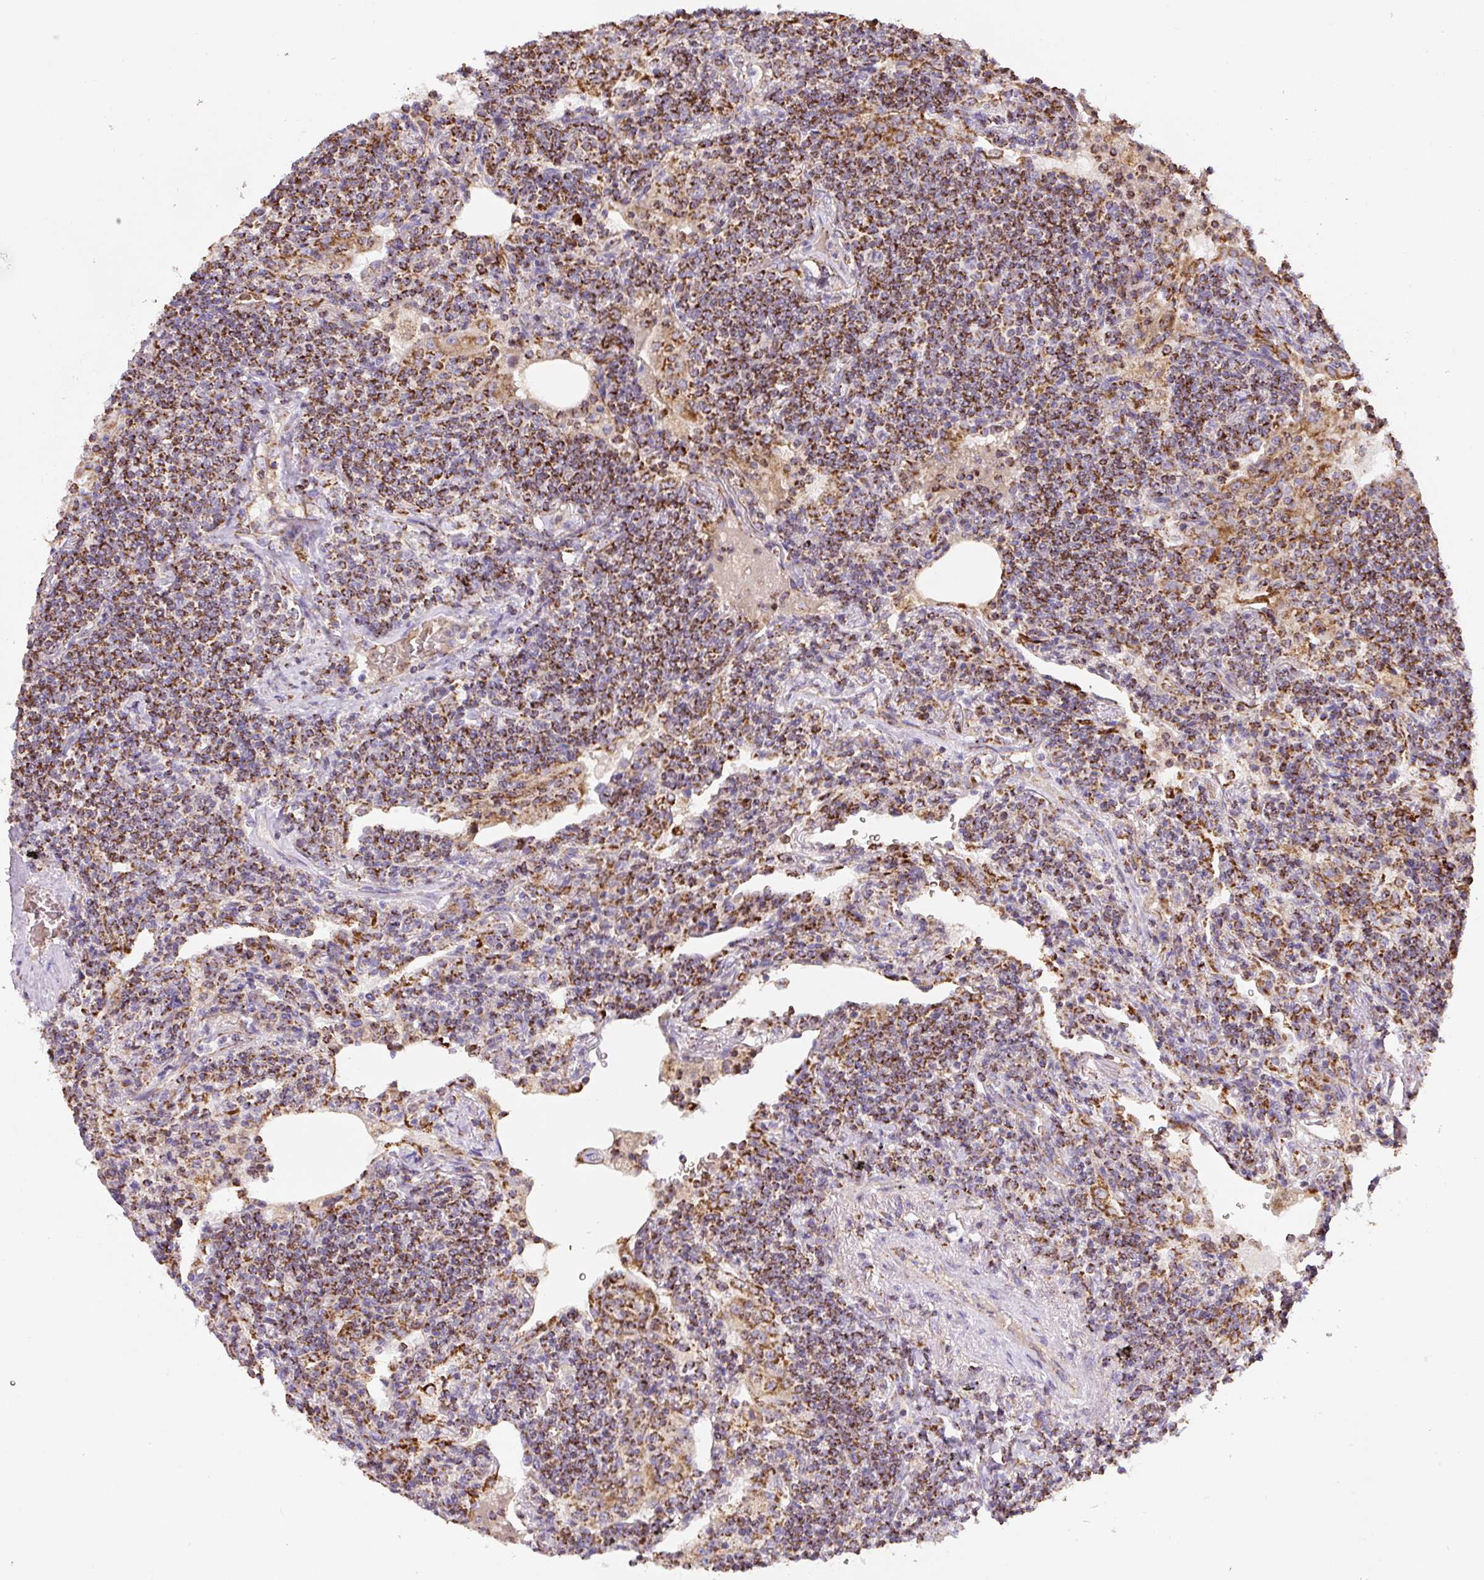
{"staining": {"intensity": "strong", "quantity": ">75%", "location": "cytoplasmic/membranous"}, "tissue": "lymphoma", "cell_type": "Tumor cells", "image_type": "cancer", "snomed": [{"axis": "morphology", "description": "Malignant lymphoma, non-Hodgkin's type, Low grade"}, {"axis": "topography", "description": "Lung"}], "caption": "Immunohistochemistry photomicrograph of lymphoma stained for a protein (brown), which demonstrates high levels of strong cytoplasmic/membranous expression in about >75% of tumor cells.", "gene": "MT-CO2", "patient": {"sex": "female", "age": 71}}